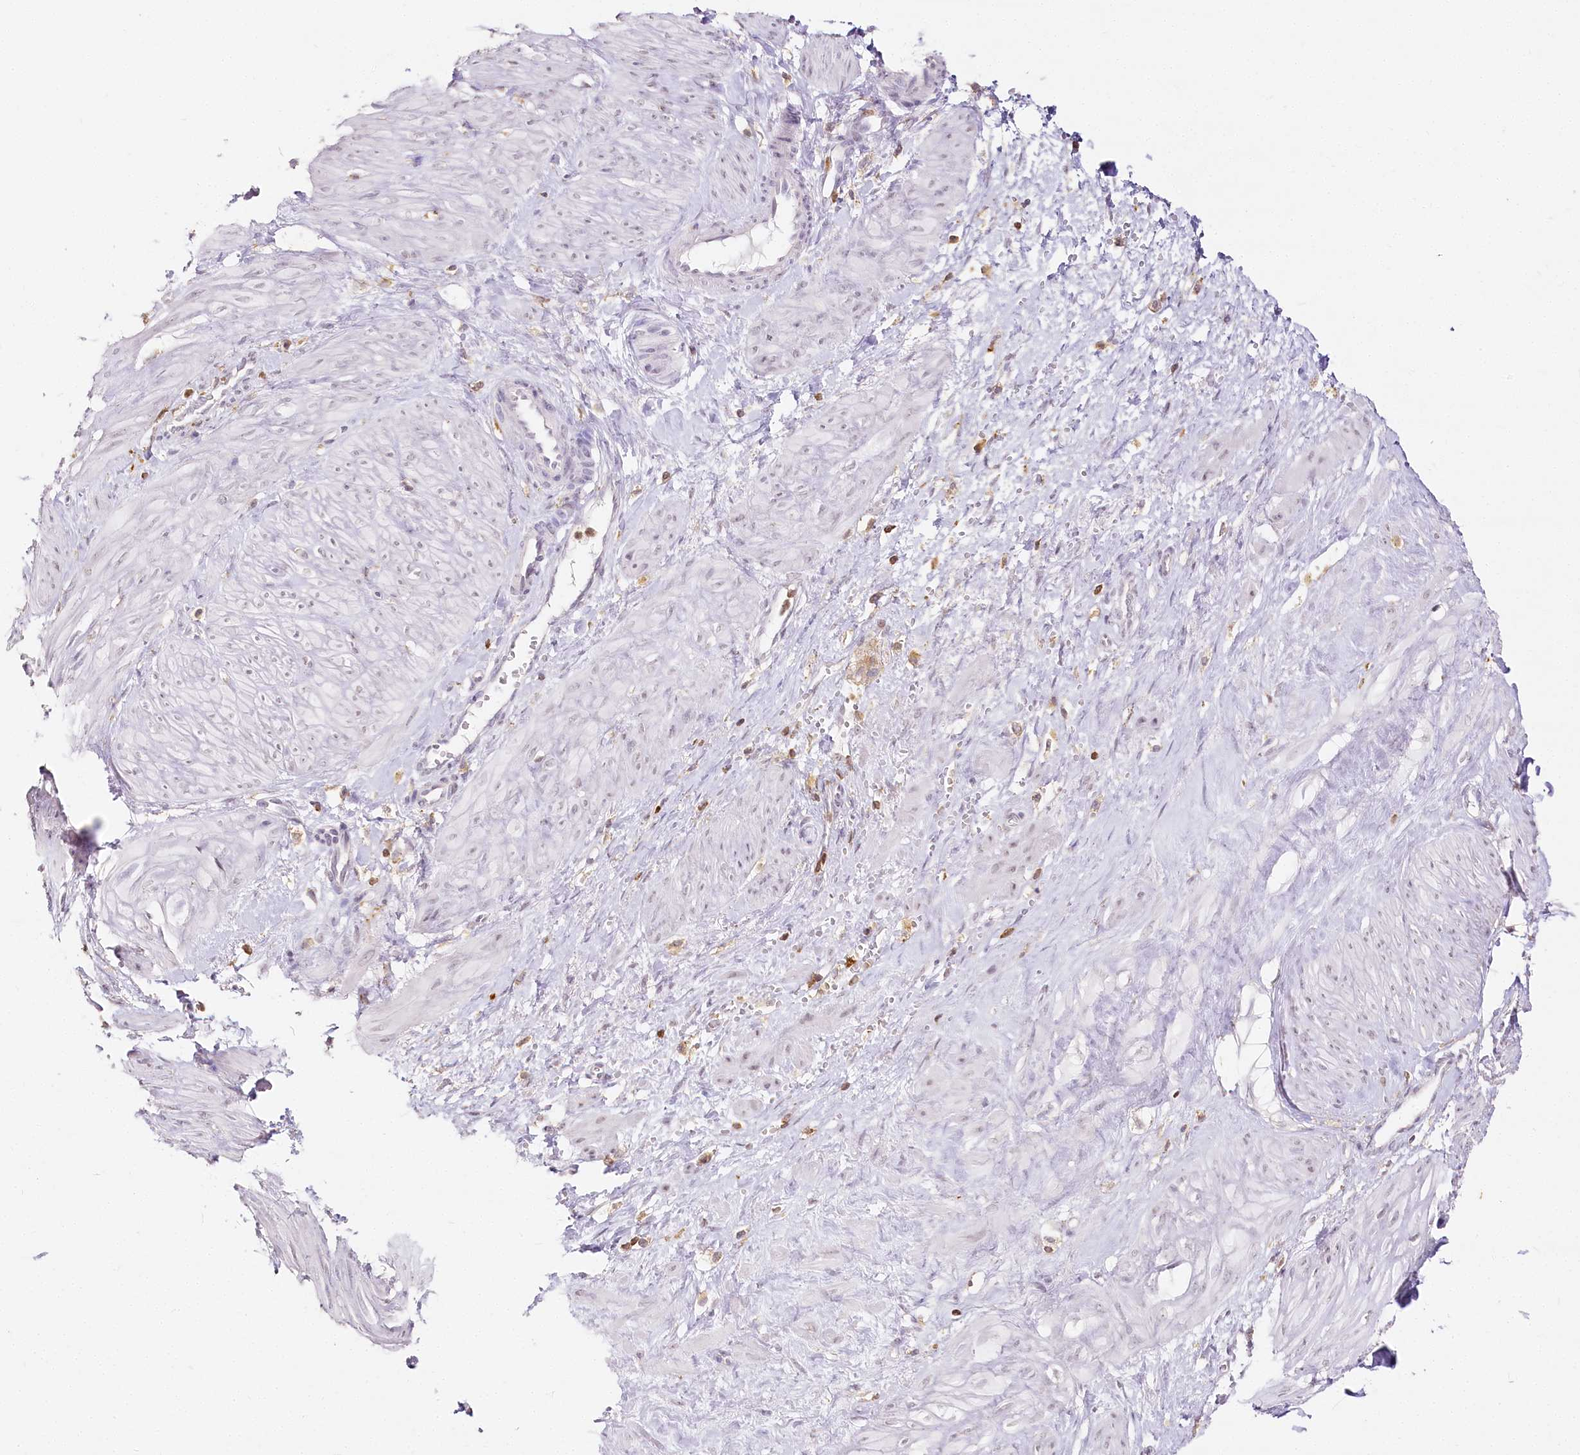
{"staining": {"intensity": "negative", "quantity": "none", "location": "none"}, "tissue": "smooth muscle", "cell_type": "Smooth muscle cells", "image_type": "normal", "snomed": [{"axis": "morphology", "description": "Normal tissue, NOS"}, {"axis": "topography", "description": "Endometrium"}], "caption": "Immunohistochemical staining of unremarkable human smooth muscle displays no significant positivity in smooth muscle cells.", "gene": "DOCK2", "patient": {"sex": "female", "age": 33}}